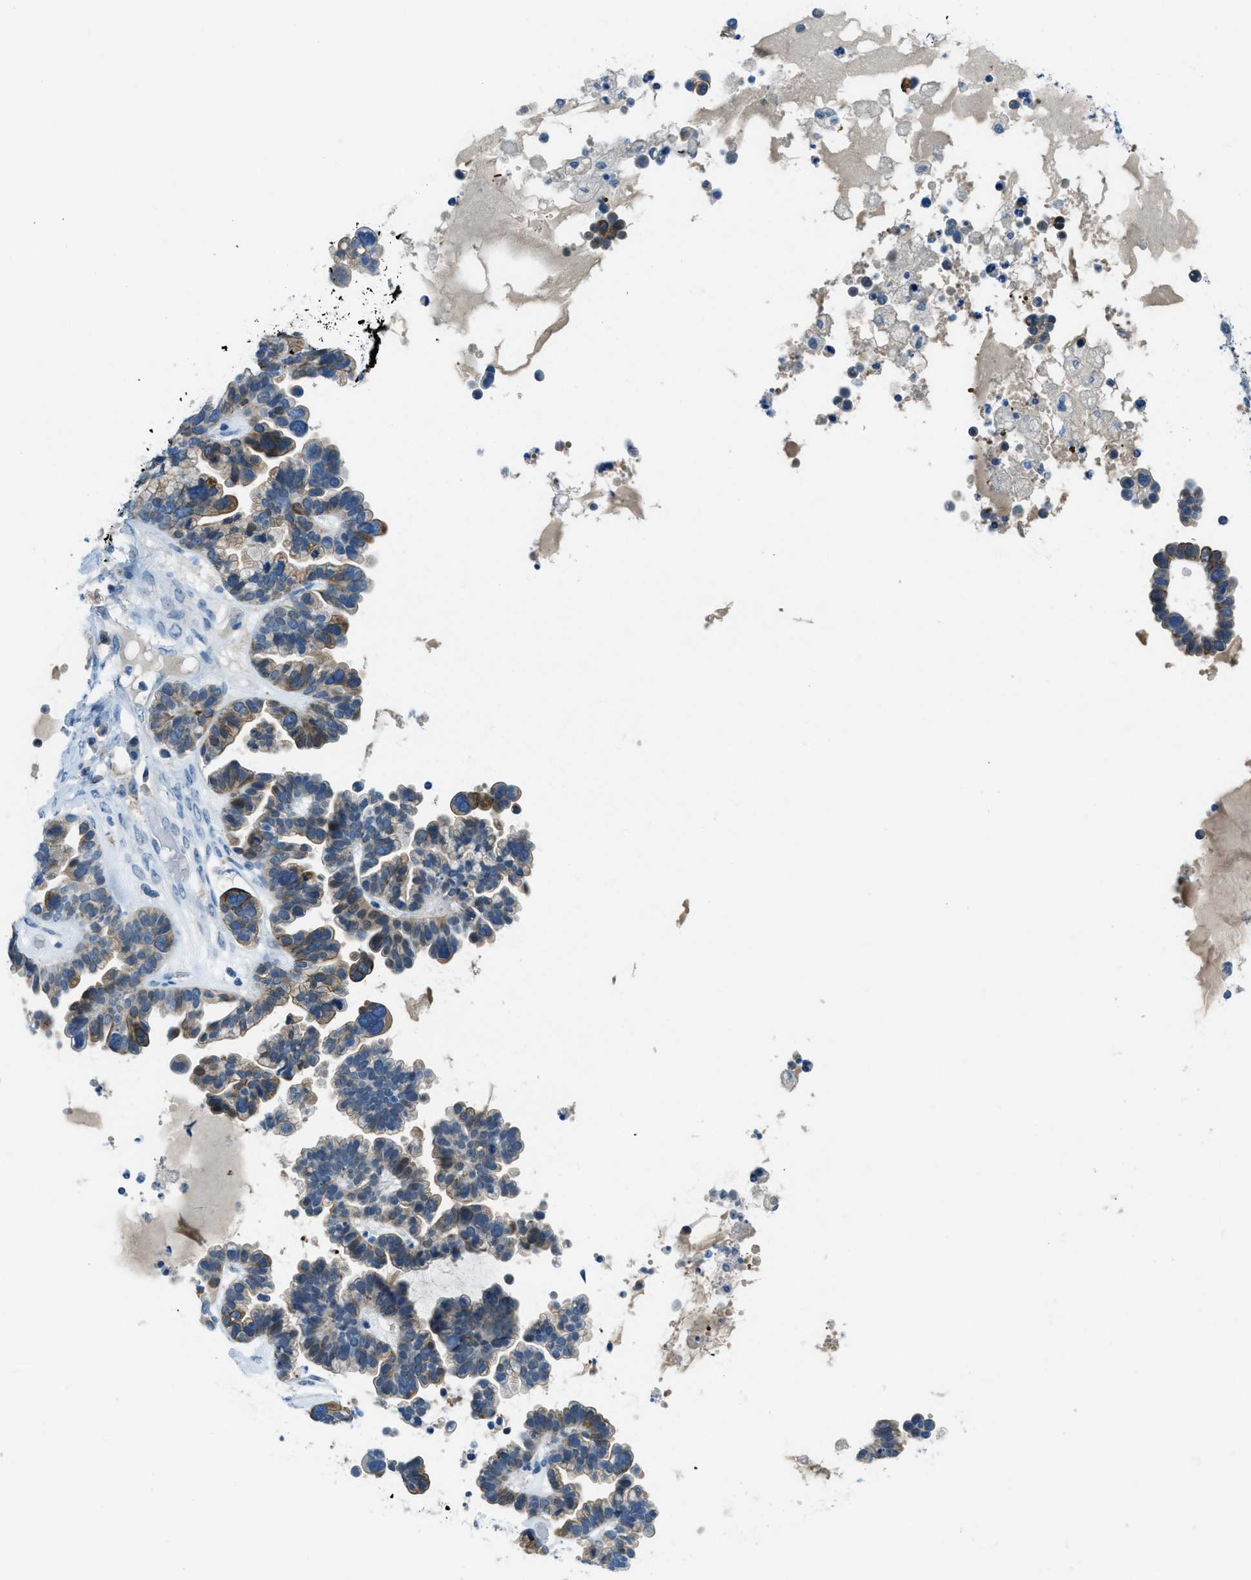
{"staining": {"intensity": "strong", "quantity": "25%-75%", "location": "cytoplasmic/membranous"}, "tissue": "ovarian cancer", "cell_type": "Tumor cells", "image_type": "cancer", "snomed": [{"axis": "morphology", "description": "Cystadenocarcinoma, serous, NOS"}, {"axis": "topography", "description": "Ovary"}], "caption": "The histopathology image demonstrates a brown stain indicating the presence of a protein in the cytoplasmic/membranous of tumor cells in ovarian cancer.", "gene": "KLHL8", "patient": {"sex": "female", "age": 56}}